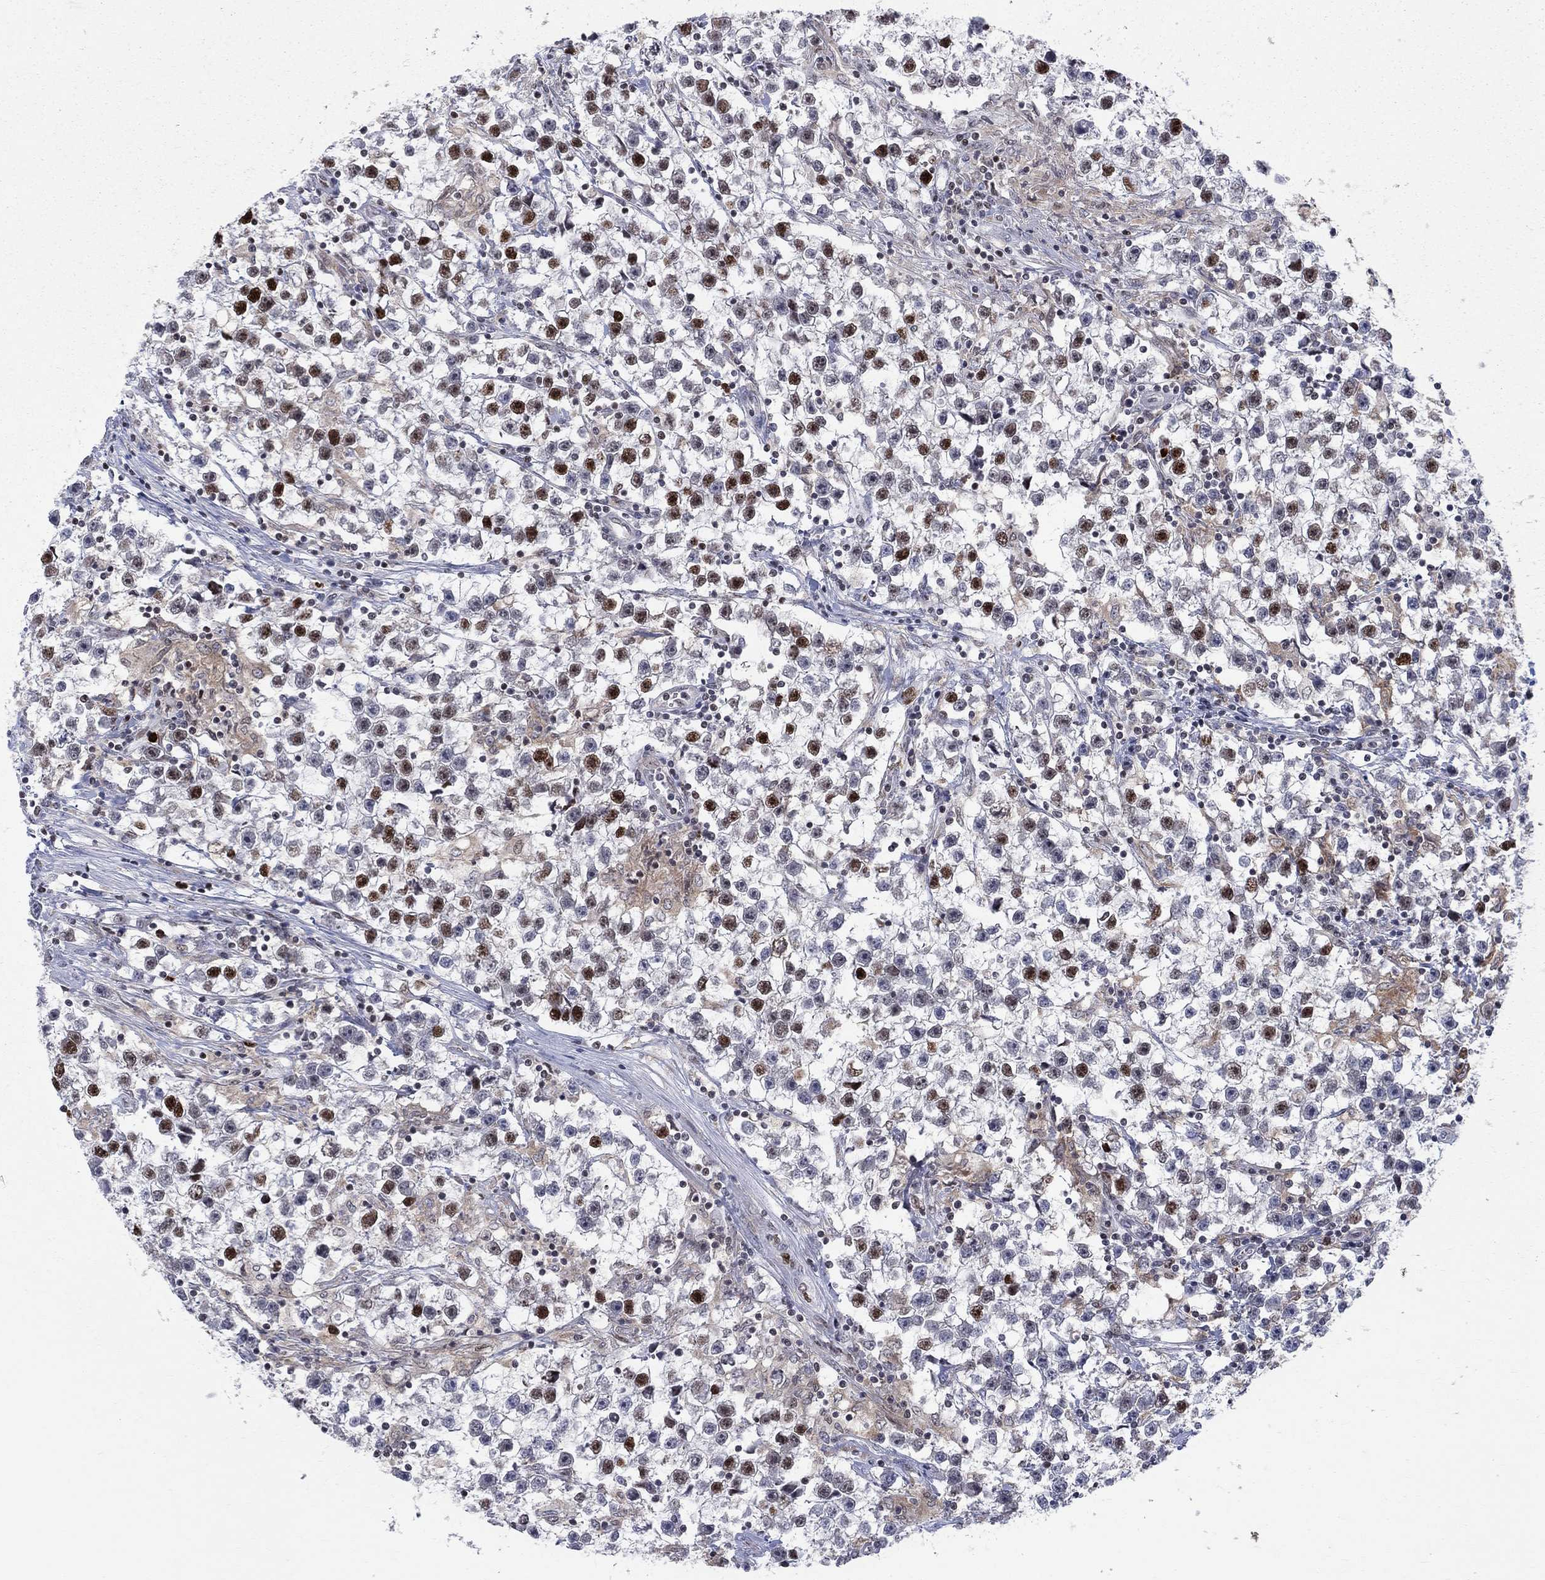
{"staining": {"intensity": "strong", "quantity": "<25%", "location": "cytoplasmic/membranous"}, "tissue": "testis cancer", "cell_type": "Tumor cells", "image_type": "cancer", "snomed": [{"axis": "morphology", "description": "Seminoma, NOS"}, {"axis": "topography", "description": "Testis"}], "caption": "Testis cancer tissue demonstrates strong cytoplasmic/membranous positivity in about <25% of tumor cells", "gene": "ZNHIT3", "patient": {"sex": "male", "age": 59}}